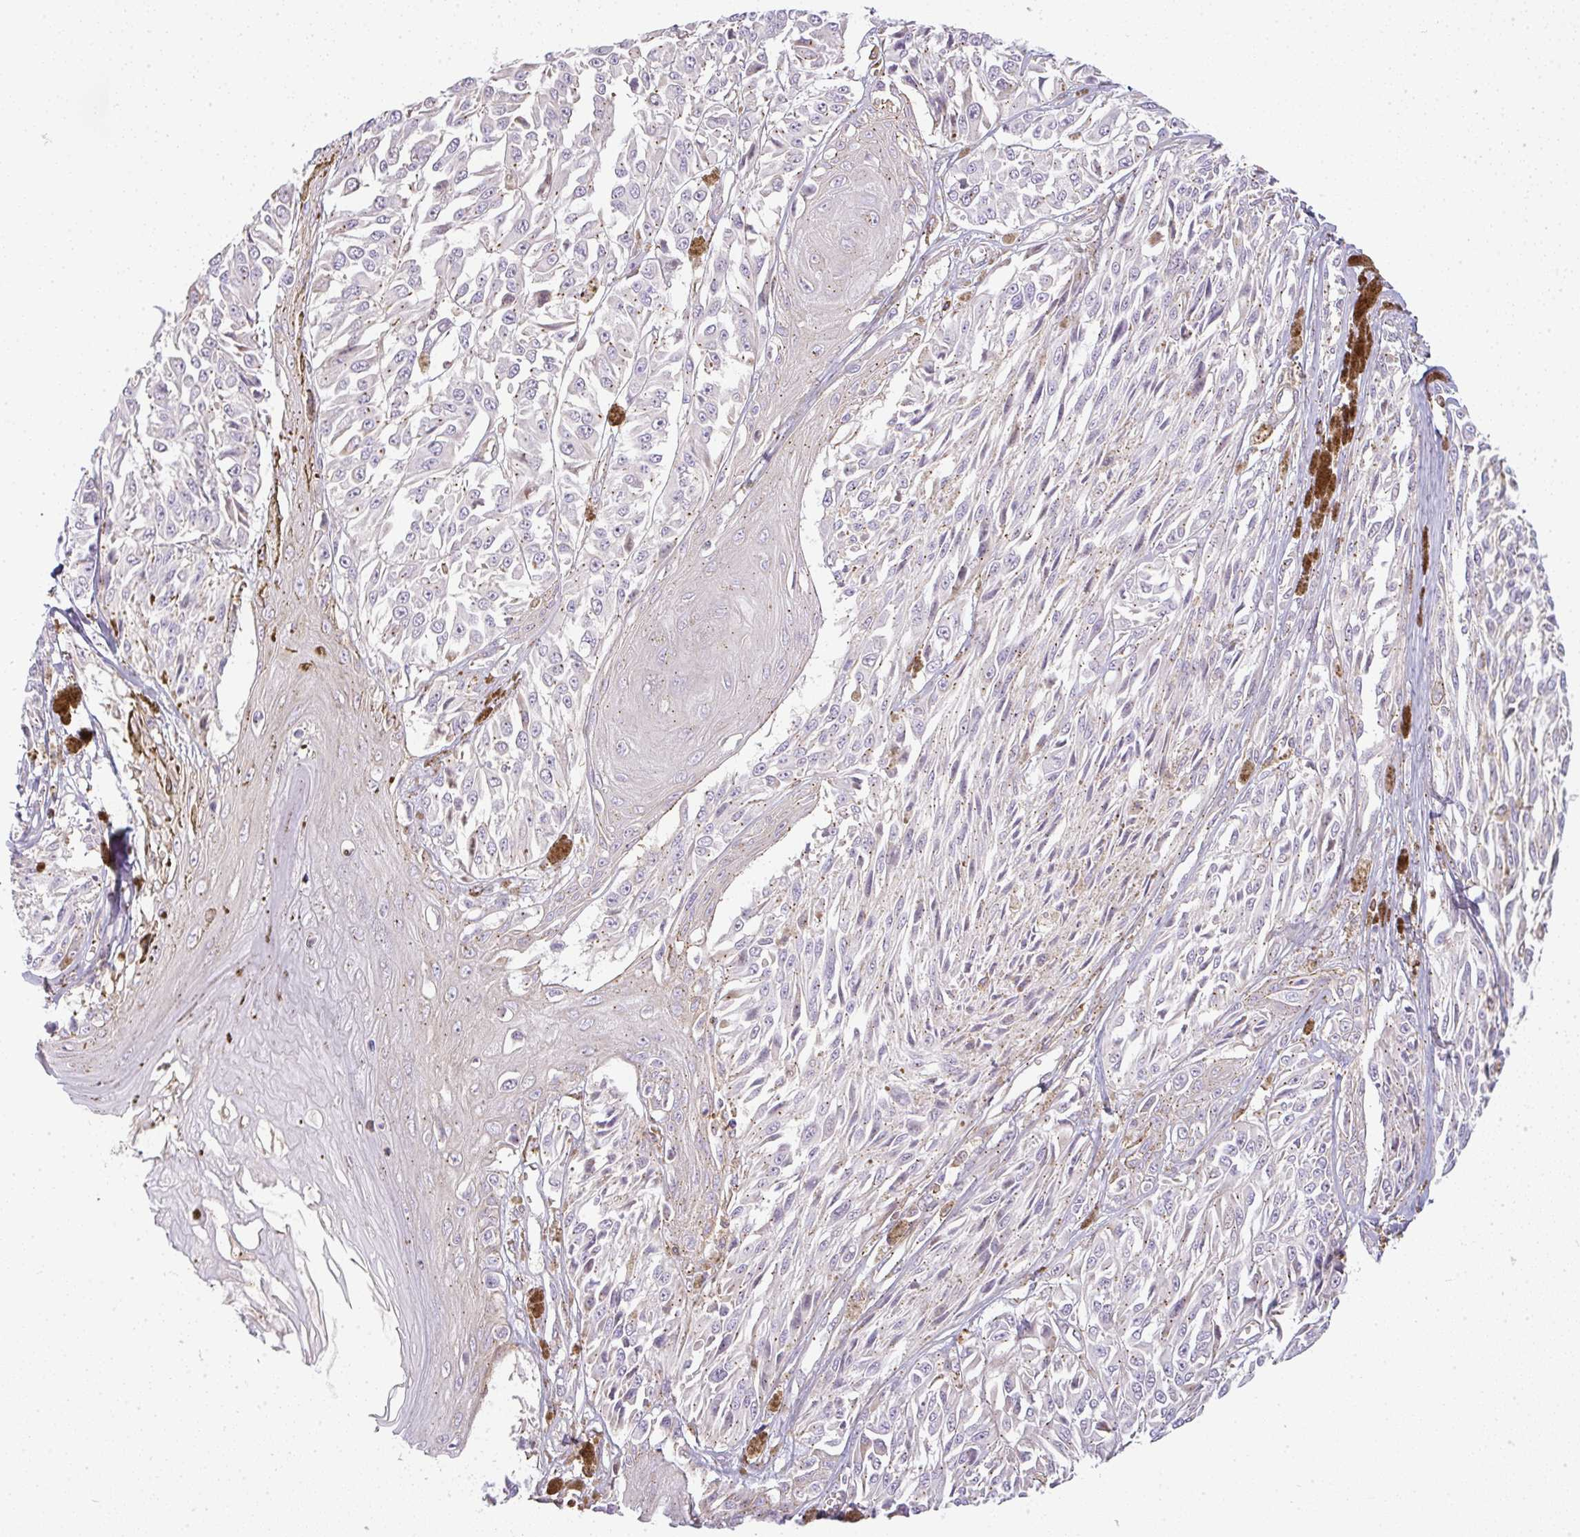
{"staining": {"intensity": "negative", "quantity": "none", "location": "none"}, "tissue": "melanoma", "cell_type": "Tumor cells", "image_type": "cancer", "snomed": [{"axis": "morphology", "description": "Malignant melanoma, NOS"}, {"axis": "topography", "description": "Skin"}], "caption": "Melanoma was stained to show a protein in brown. There is no significant expression in tumor cells. (Immunohistochemistry, brightfield microscopy, high magnification).", "gene": "SULF1", "patient": {"sex": "male", "age": 94}}